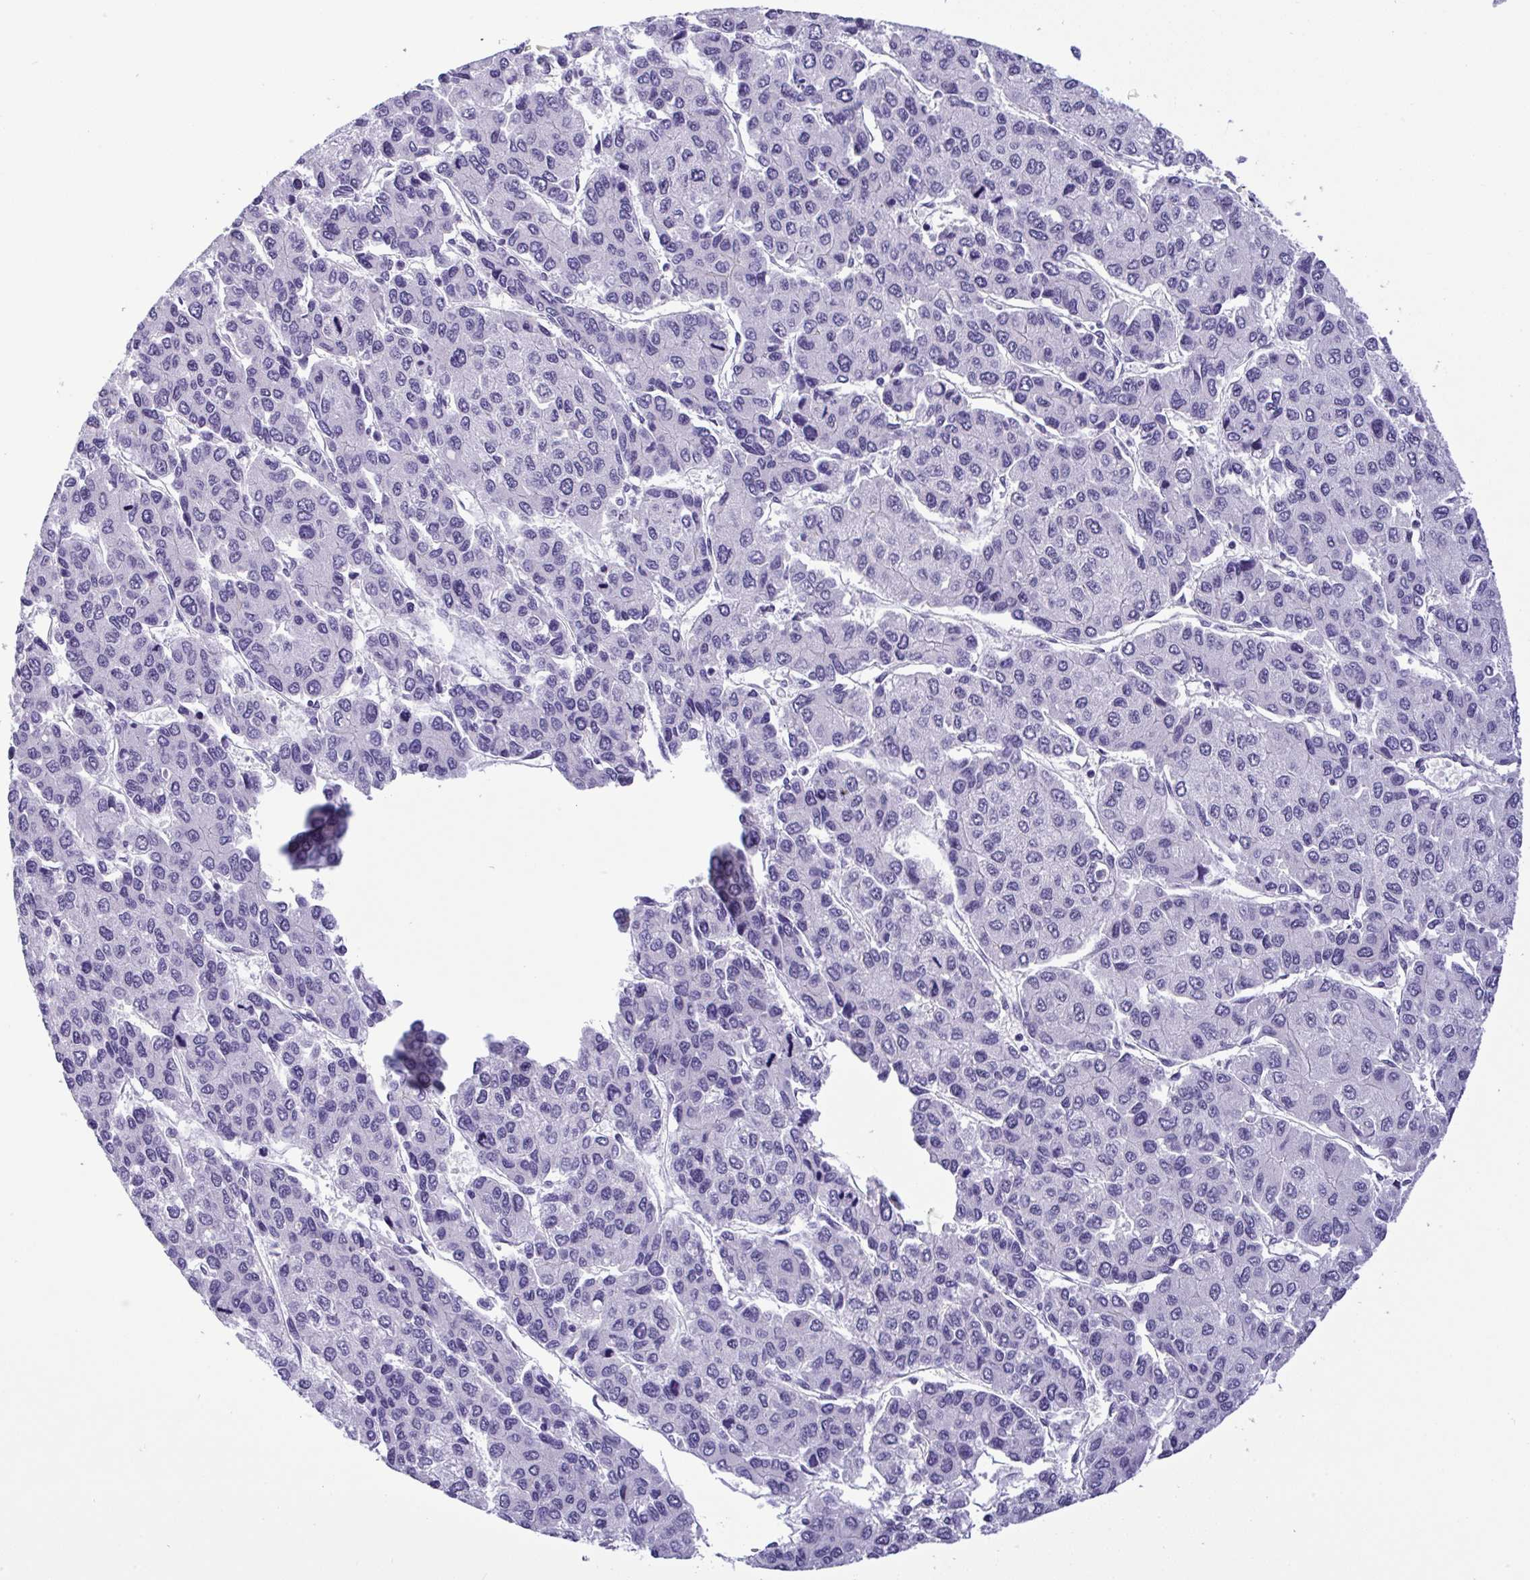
{"staining": {"intensity": "negative", "quantity": "none", "location": "none"}, "tissue": "liver cancer", "cell_type": "Tumor cells", "image_type": "cancer", "snomed": [{"axis": "morphology", "description": "Carcinoma, Hepatocellular, NOS"}, {"axis": "topography", "description": "Liver"}], "caption": "IHC photomicrograph of human liver hepatocellular carcinoma stained for a protein (brown), which reveals no expression in tumor cells. Brightfield microscopy of immunohistochemistry (IHC) stained with DAB (brown) and hematoxylin (blue), captured at high magnification.", "gene": "YBX2", "patient": {"sex": "female", "age": 66}}